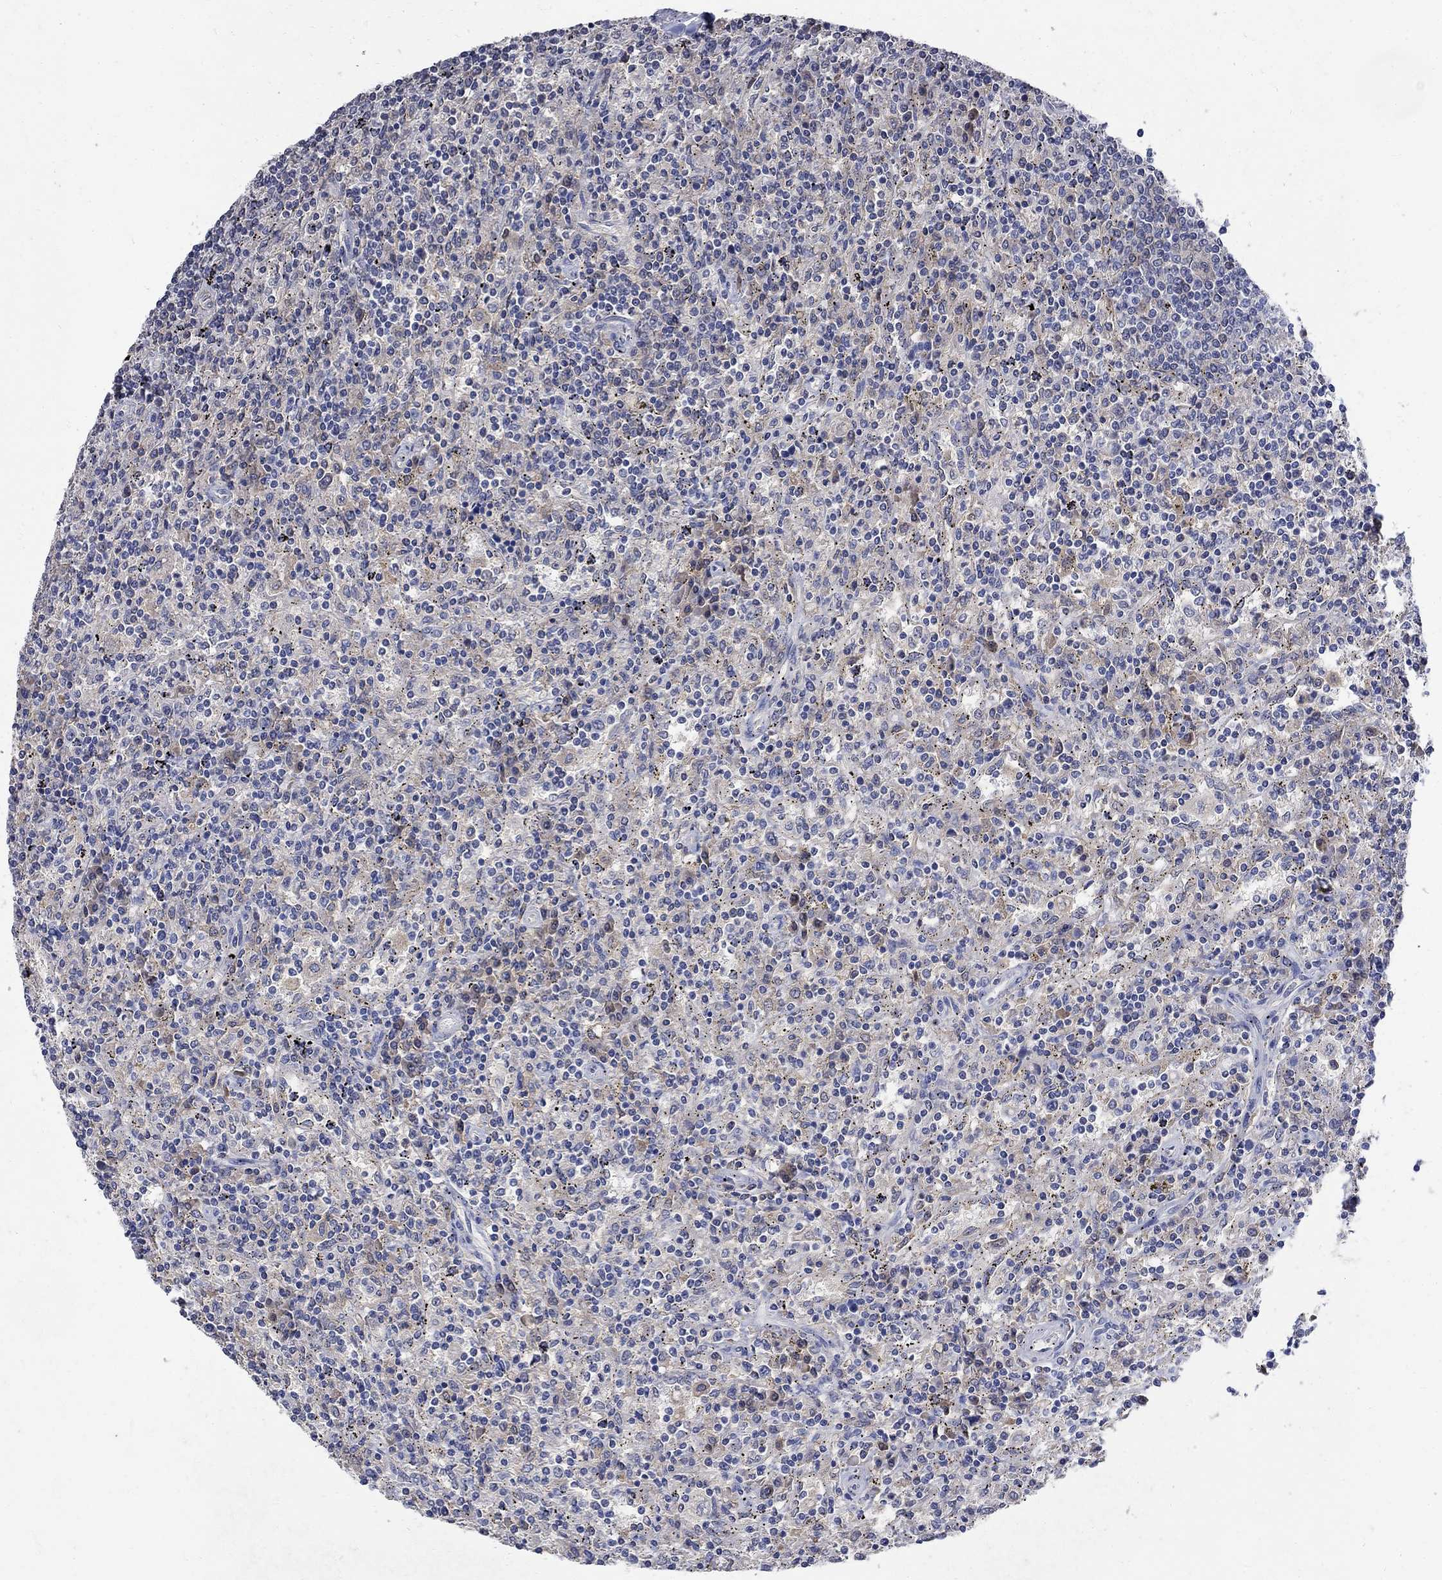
{"staining": {"intensity": "negative", "quantity": "none", "location": "none"}, "tissue": "lymphoma", "cell_type": "Tumor cells", "image_type": "cancer", "snomed": [{"axis": "morphology", "description": "Malignant lymphoma, non-Hodgkin's type, Low grade"}, {"axis": "topography", "description": "Lymph node"}], "caption": "Histopathology image shows no protein expression in tumor cells of lymphoma tissue.", "gene": "TMEM169", "patient": {"sex": "male", "age": 52}}